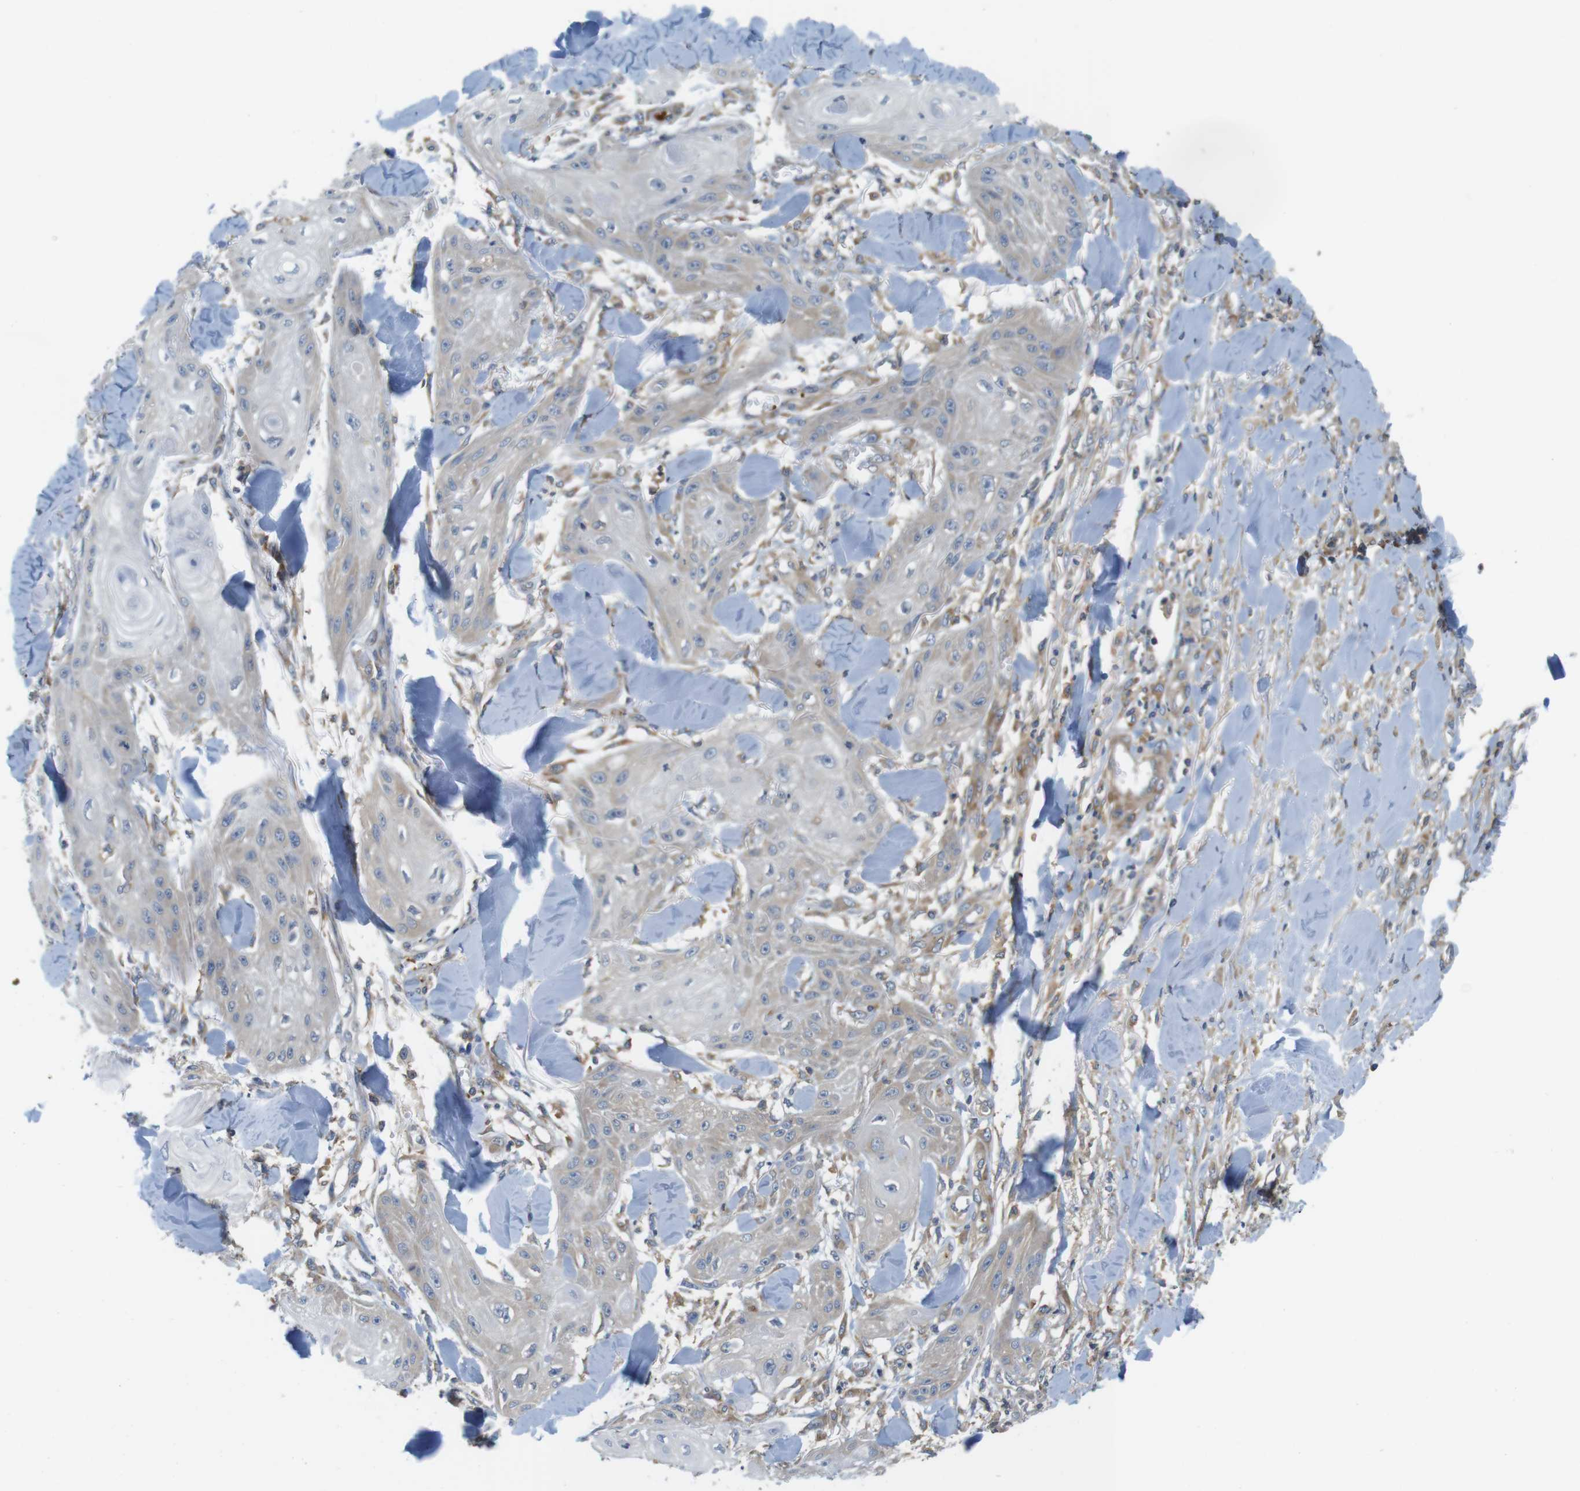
{"staining": {"intensity": "weak", "quantity": "<25%", "location": "cytoplasmic/membranous"}, "tissue": "skin cancer", "cell_type": "Tumor cells", "image_type": "cancer", "snomed": [{"axis": "morphology", "description": "Squamous cell carcinoma, NOS"}, {"axis": "topography", "description": "Skin"}], "caption": "There is no significant expression in tumor cells of squamous cell carcinoma (skin).", "gene": "HERPUD2", "patient": {"sex": "male", "age": 74}}